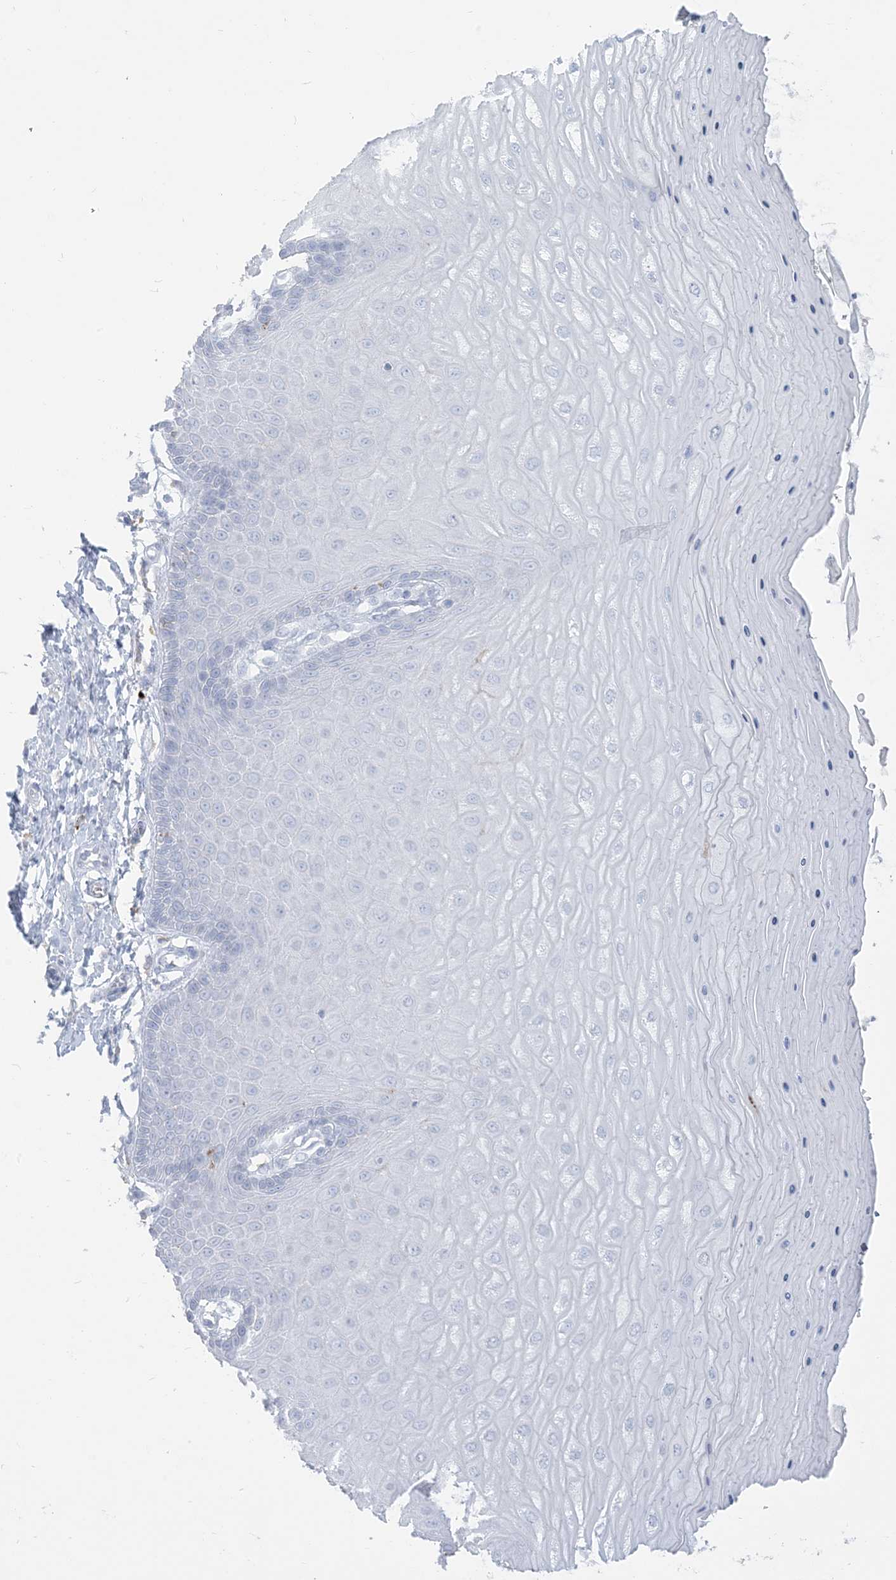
{"staining": {"intensity": "negative", "quantity": "none", "location": "none"}, "tissue": "cervix", "cell_type": "Glandular cells", "image_type": "normal", "snomed": [{"axis": "morphology", "description": "Normal tissue, NOS"}, {"axis": "topography", "description": "Cervix"}], "caption": "This photomicrograph is of normal cervix stained with immunohistochemistry (IHC) to label a protein in brown with the nuclei are counter-stained blue. There is no expression in glandular cells. Brightfield microscopy of IHC stained with DAB (brown) and hematoxylin (blue), captured at high magnification.", "gene": "HLA", "patient": {"sex": "female", "age": 55}}